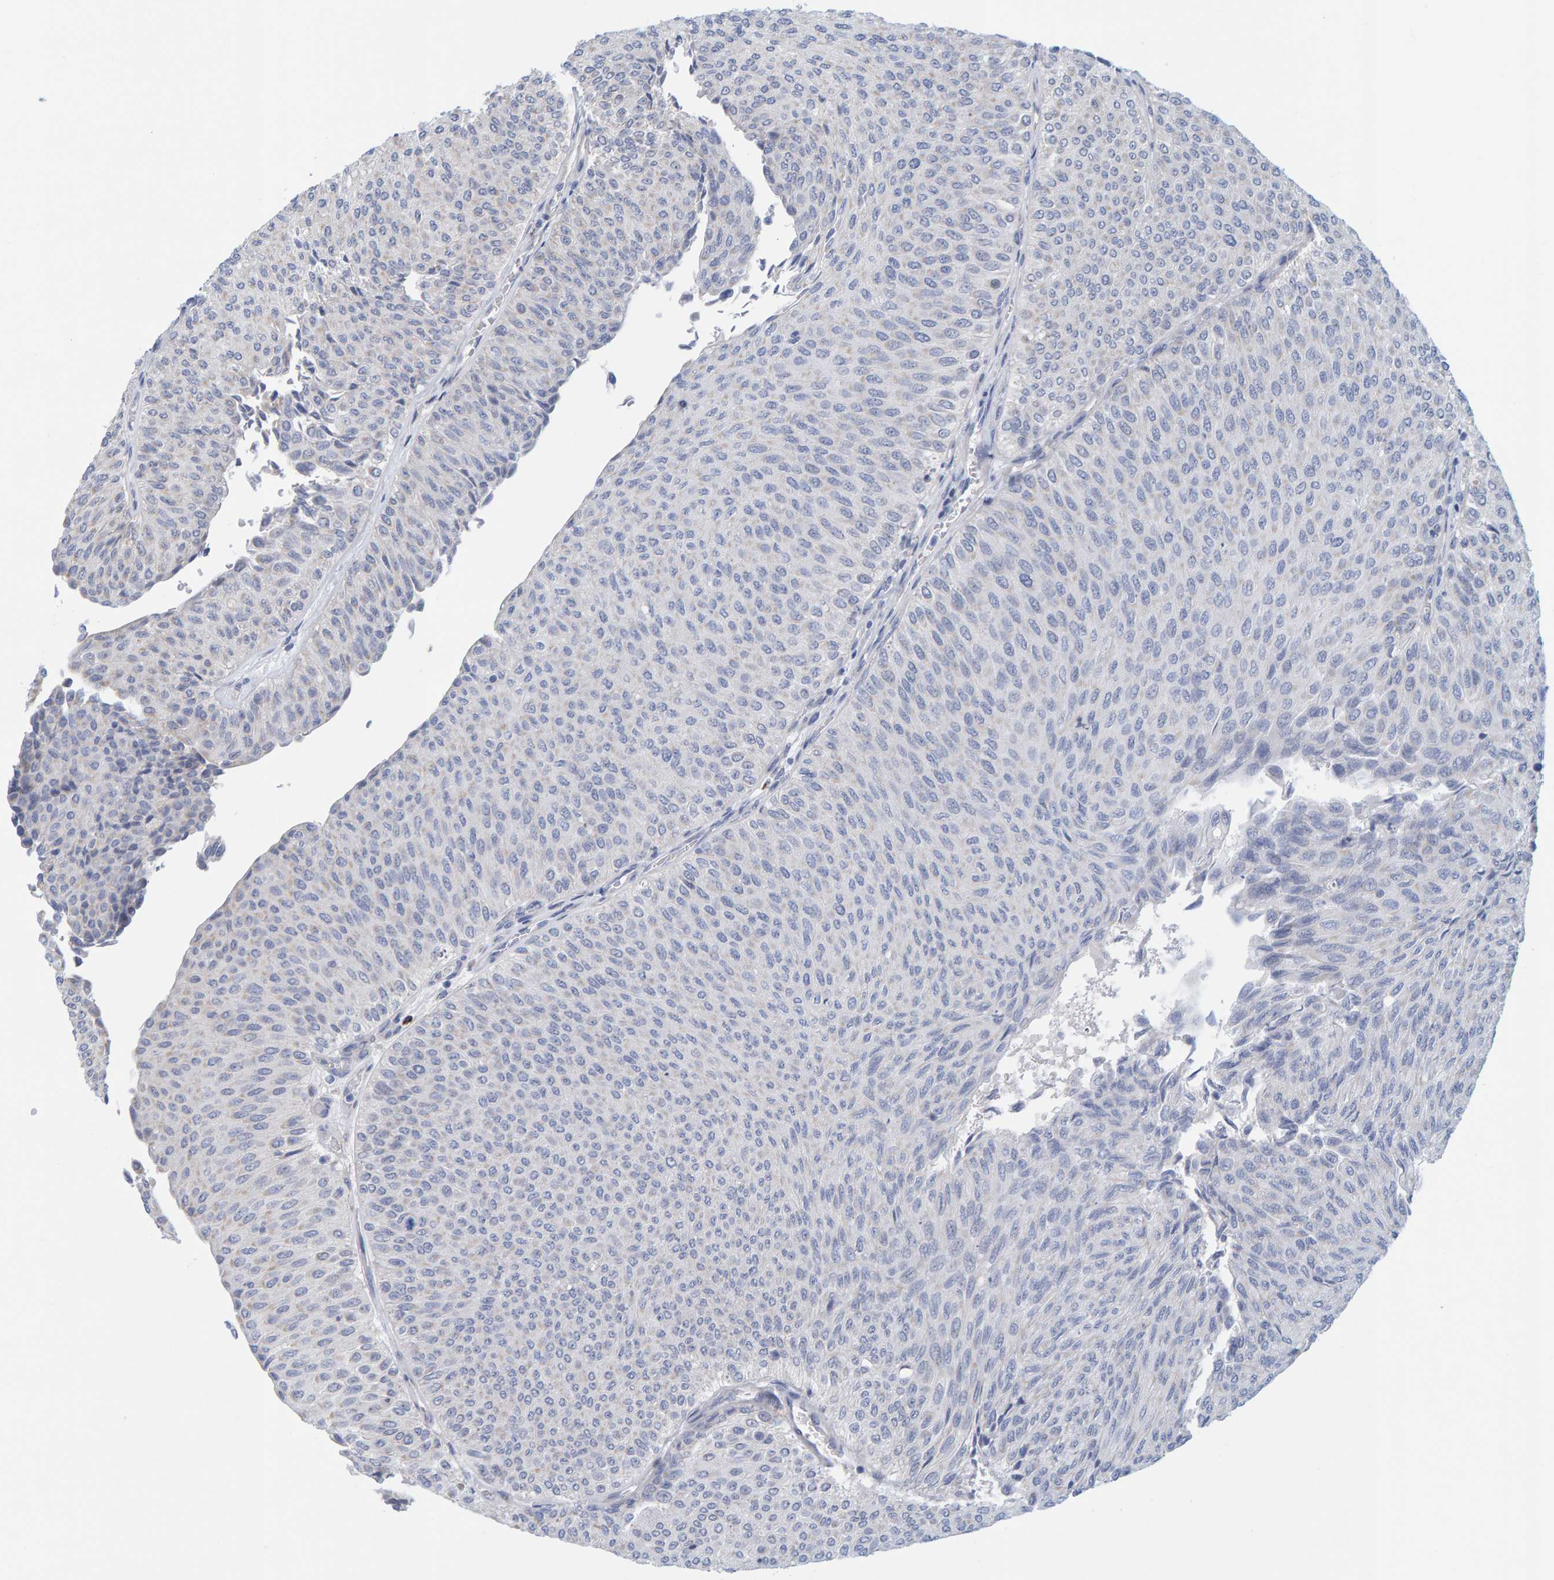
{"staining": {"intensity": "negative", "quantity": "none", "location": "none"}, "tissue": "urothelial cancer", "cell_type": "Tumor cells", "image_type": "cancer", "snomed": [{"axis": "morphology", "description": "Urothelial carcinoma, Low grade"}, {"axis": "topography", "description": "Urinary bladder"}], "caption": "Tumor cells are negative for protein expression in human urothelial carcinoma (low-grade).", "gene": "ZC3H3", "patient": {"sex": "male", "age": 78}}